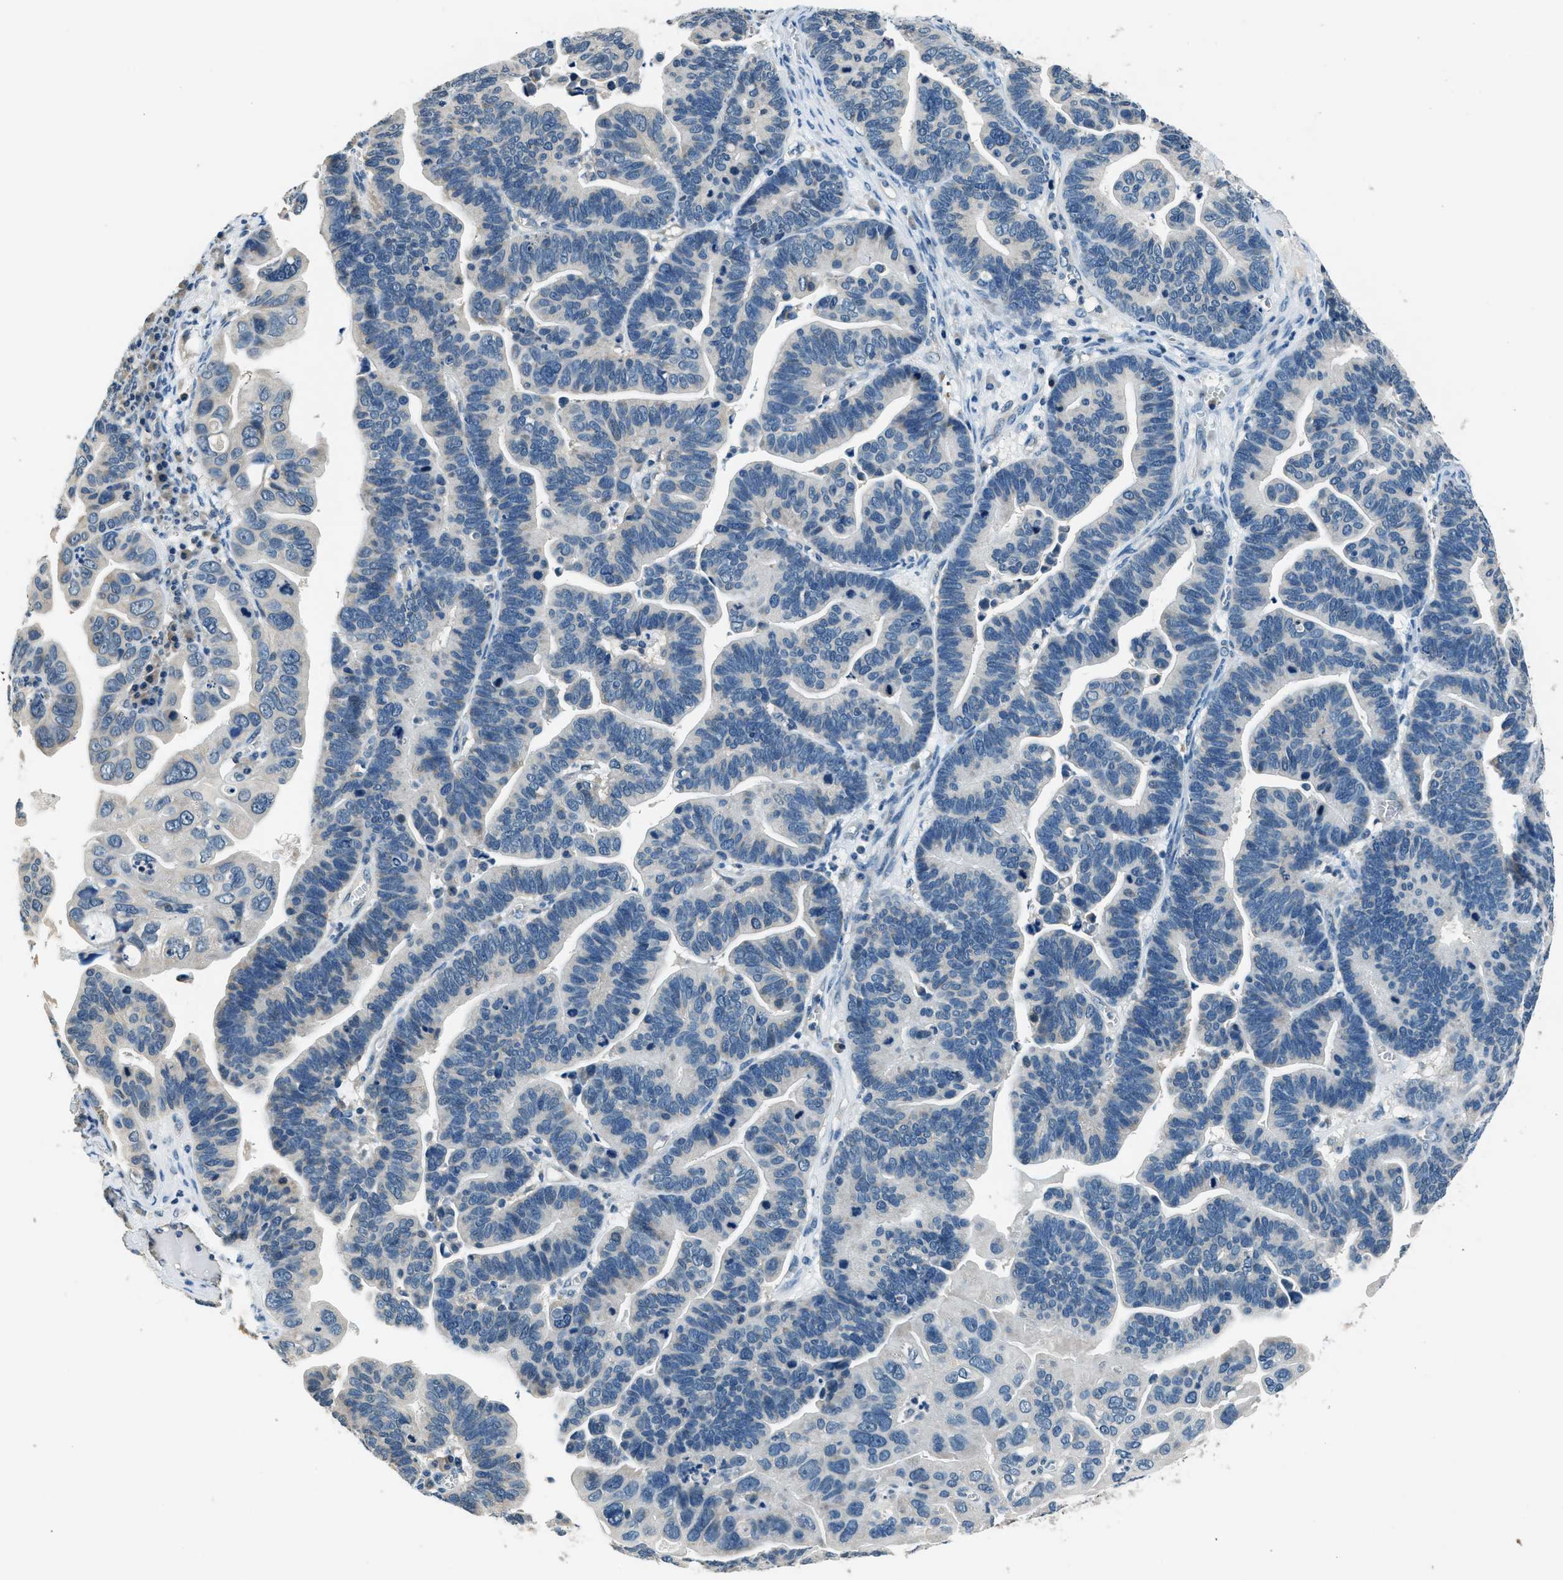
{"staining": {"intensity": "negative", "quantity": "none", "location": "none"}, "tissue": "ovarian cancer", "cell_type": "Tumor cells", "image_type": "cancer", "snomed": [{"axis": "morphology", "description": "Cystadenocarcinoma, serous, NOS"}, {"axis": "topography", "description": "Ovary"}], "caption": "Human ovarian cancer stained for a protein using immunohistochemistry (IHC) exhibits no staining in tumor cells.", "gene": "NME8", "patient": {"sex": "female", "age": 56}}